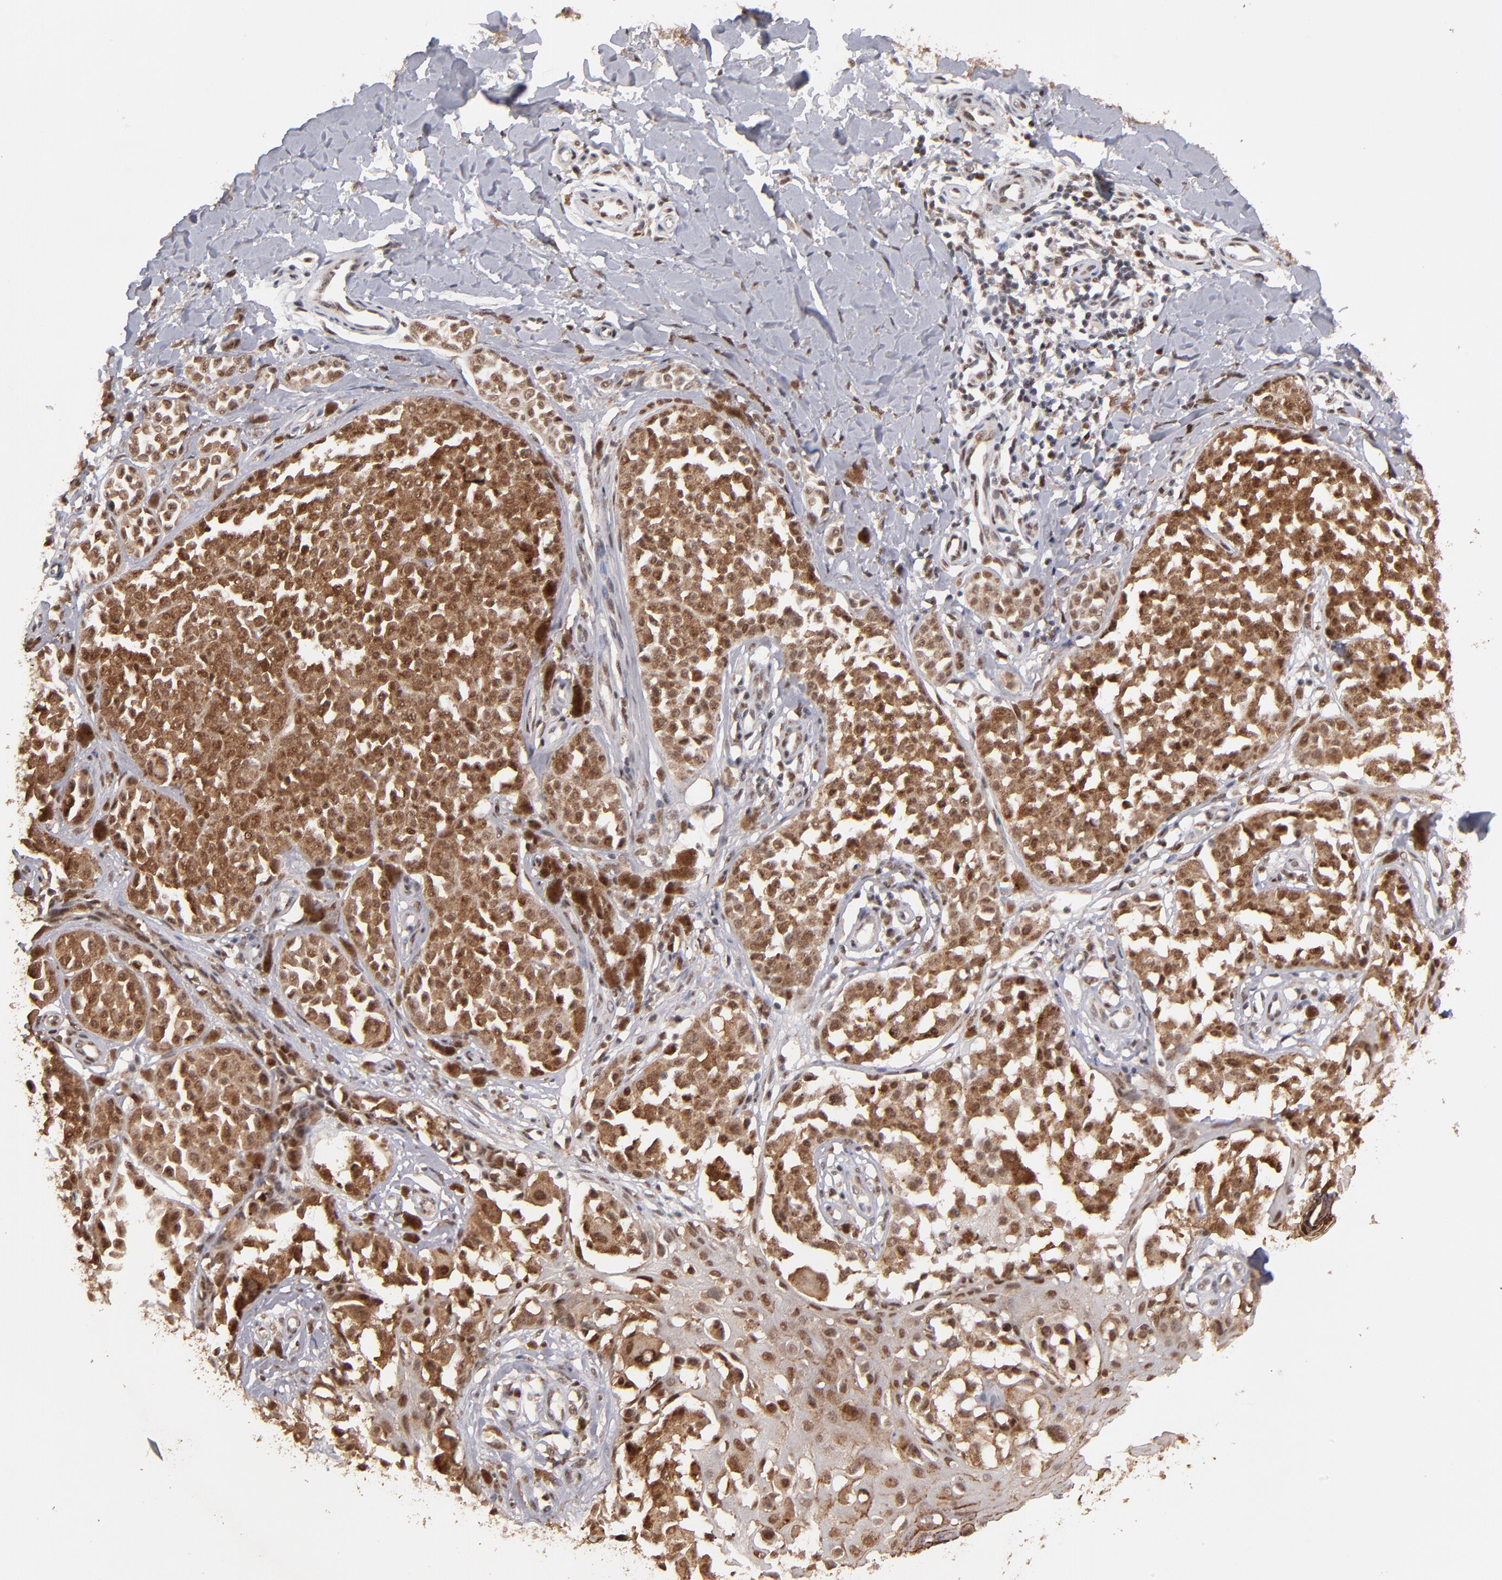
{"staining": {"intensity": "moderate", "quantity": ">75%", "location": "cytoplasmic/membranous,nuclear"}, "tissue": "melanoma", "cell_type": "Tumor cells", "image_type": "cancer", "snomed": [{"axis": "morphology", "description": "Malignant melanoma, NOS"}, {"axis": "topography", "description": "Skin"}], "caption": "The image exhibits staining of melanoma, revealing moderate cytoplasmic/membranous and nuclear protein staining (brown color) within tumor cells.", "gene": "EAPP", "patient": {"sex": "female", "age": 38}}